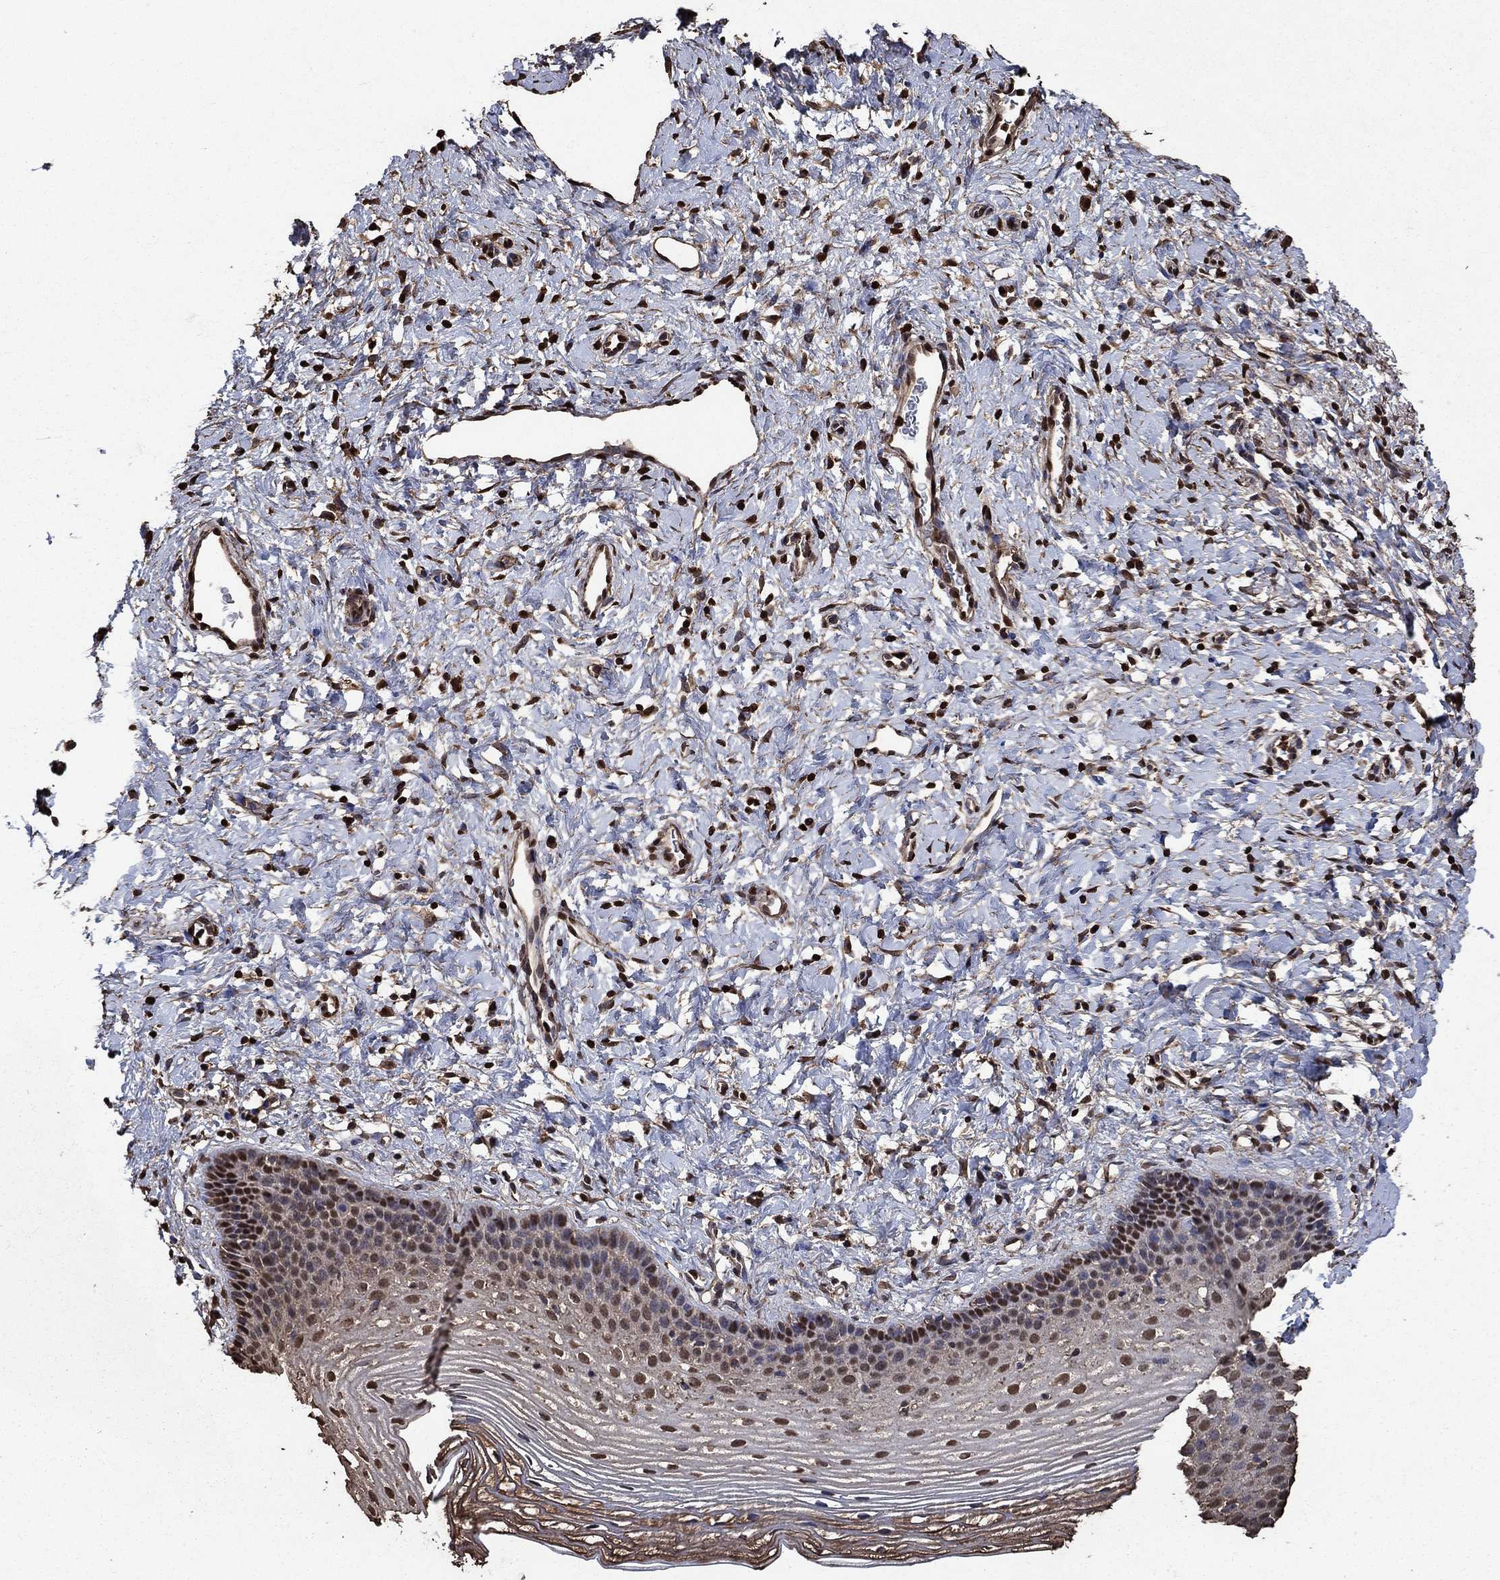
{"staining": {"intensity": "moderate", "quantity": "<25%", "location": "nuclear"}, "tissue": "cervix", "cell_type": "Squamous epithelial cells", "image_type": "normal", "snomed": [{"axis": "morphology", "description": "Normal tissue, NOS"}, {"axis": "topography", "description": "Cervix"}], "caption": "Immunohistochemistry of benign human cervix reveals low levels of moderate nuclear positivity in approximately <25% of squamous epithelial cells.", "gene": "GAPDH", "patient": {"sex": "female", "age": 39}}